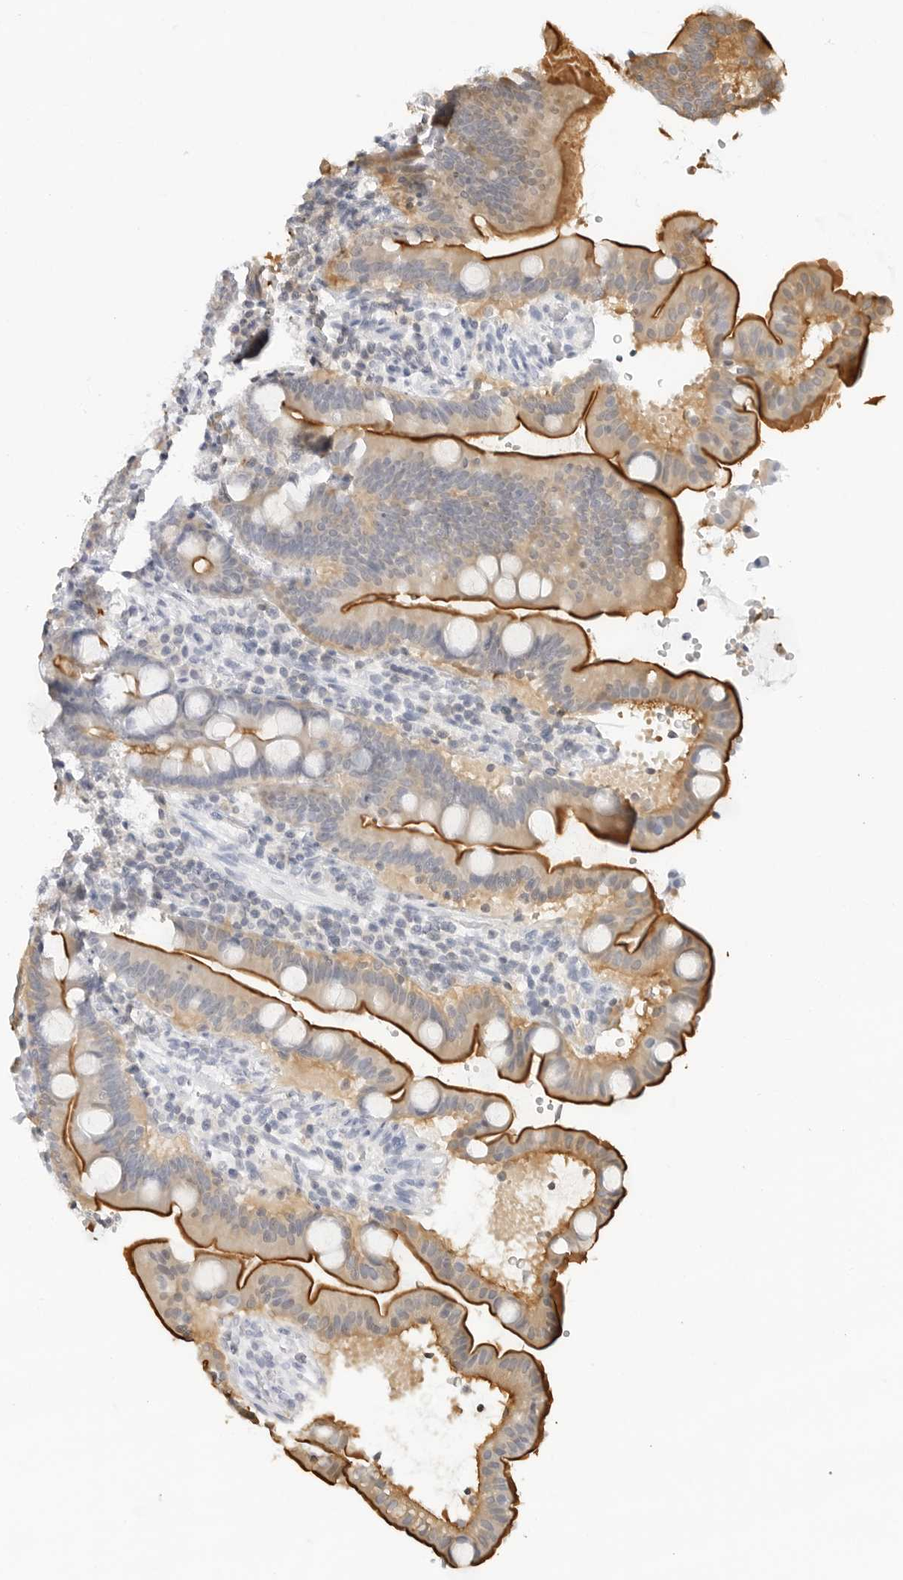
{"staining": {"intensity": "strong", "quantity": "25%-75%", "location": "cytoplasmic/membranous"}, "tissue": "duodenum", "cell_type": "Glandular cells", "image_type": "normal", "snomed": [{"axis": "morphology", "description": "Normal tissue, NOS"}, {"axis": "topography", "description": "Duodenum"}], "caption": "Protein analysis of benign duodenum exhibits strong cytoplasmic/membranous positivity in approximately 25%-75% of glandular cells.", "gene": "SLC9A3R1", "patient": {"sex": "male", "age": 54}}